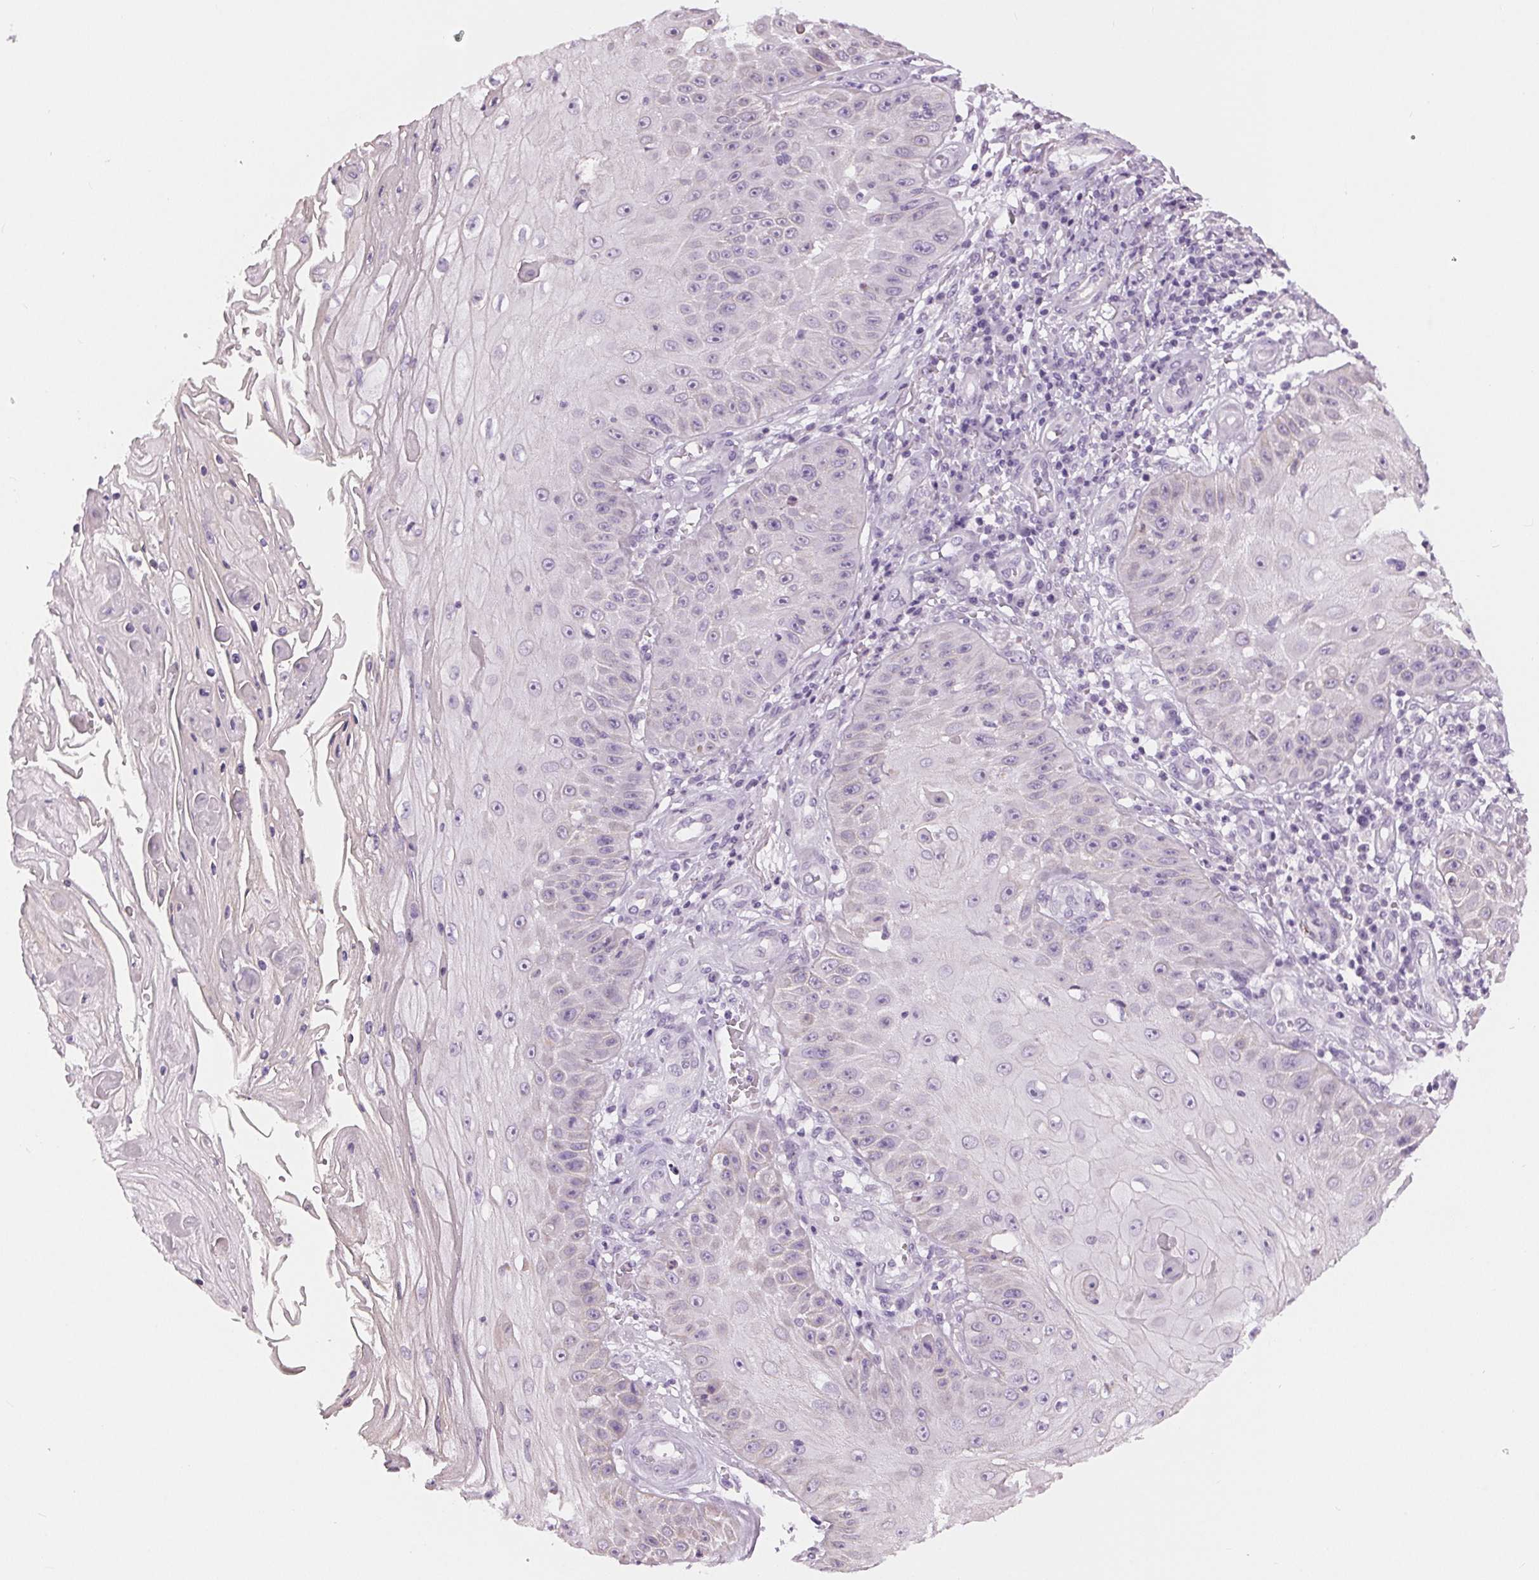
{"staining": {"intensity": "negative", "quantity": "none", "location": "none"}, "tissue": "skin cancer", "cell_type": "Tumor cells", "image_type": "cancer", "snomed": [{"axis": "morphology", "description": "Squamous cell carcinoma, NOS"}, {"axis": "topography", "description": "Skin"}], "caption": "High magnification brightfield microscopy of skin squamous cell carcinoma stained with DAB (brown) and counterstained with hematoxylin (blue): tumor cells show no significant staining.", "gene": "MISP", "patient": {"sex": "male", "age": 70}}